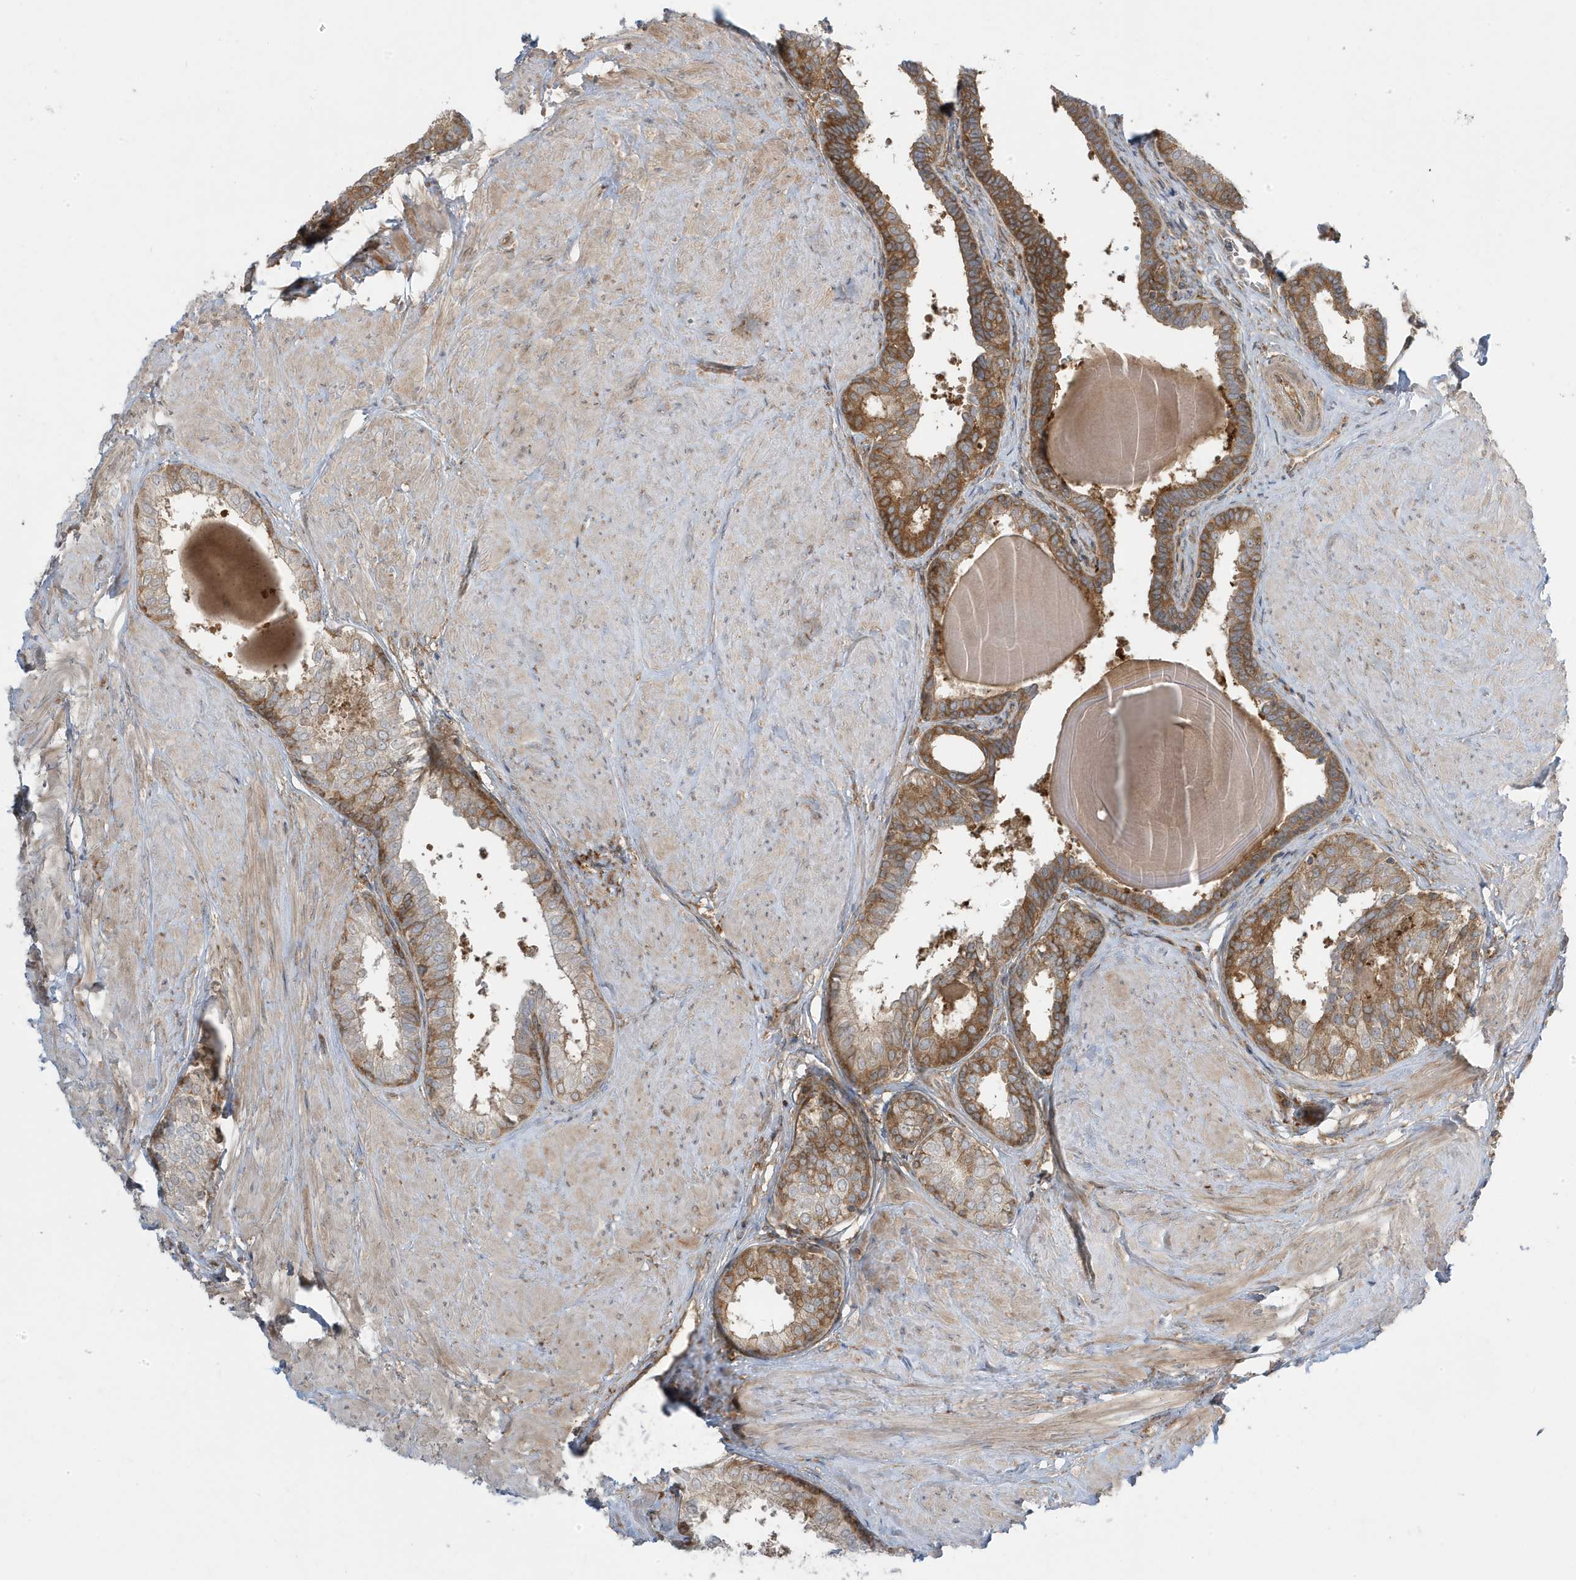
{"staining": {"intensity": "moderate", "quantity": ">75%", "location": "cytoplasmic/membranous"}, "tissue": "prostate", "cell_type": "Glandular cells", "image_type": "normal", "snomed": [{"axis": "morphology", "description": "Normal tissue, NOS"}, {"axis": "topography", "description": "Prostate"}], "caption": "This histopathology image displays immunohistochemistry (IHC) staining of benign prostate, with medium moderate cytoplasmic/membranous positivity in about >75% of glandular cells.", "gene": "STAM", "patient": {"sex": "male", "age": 48}}